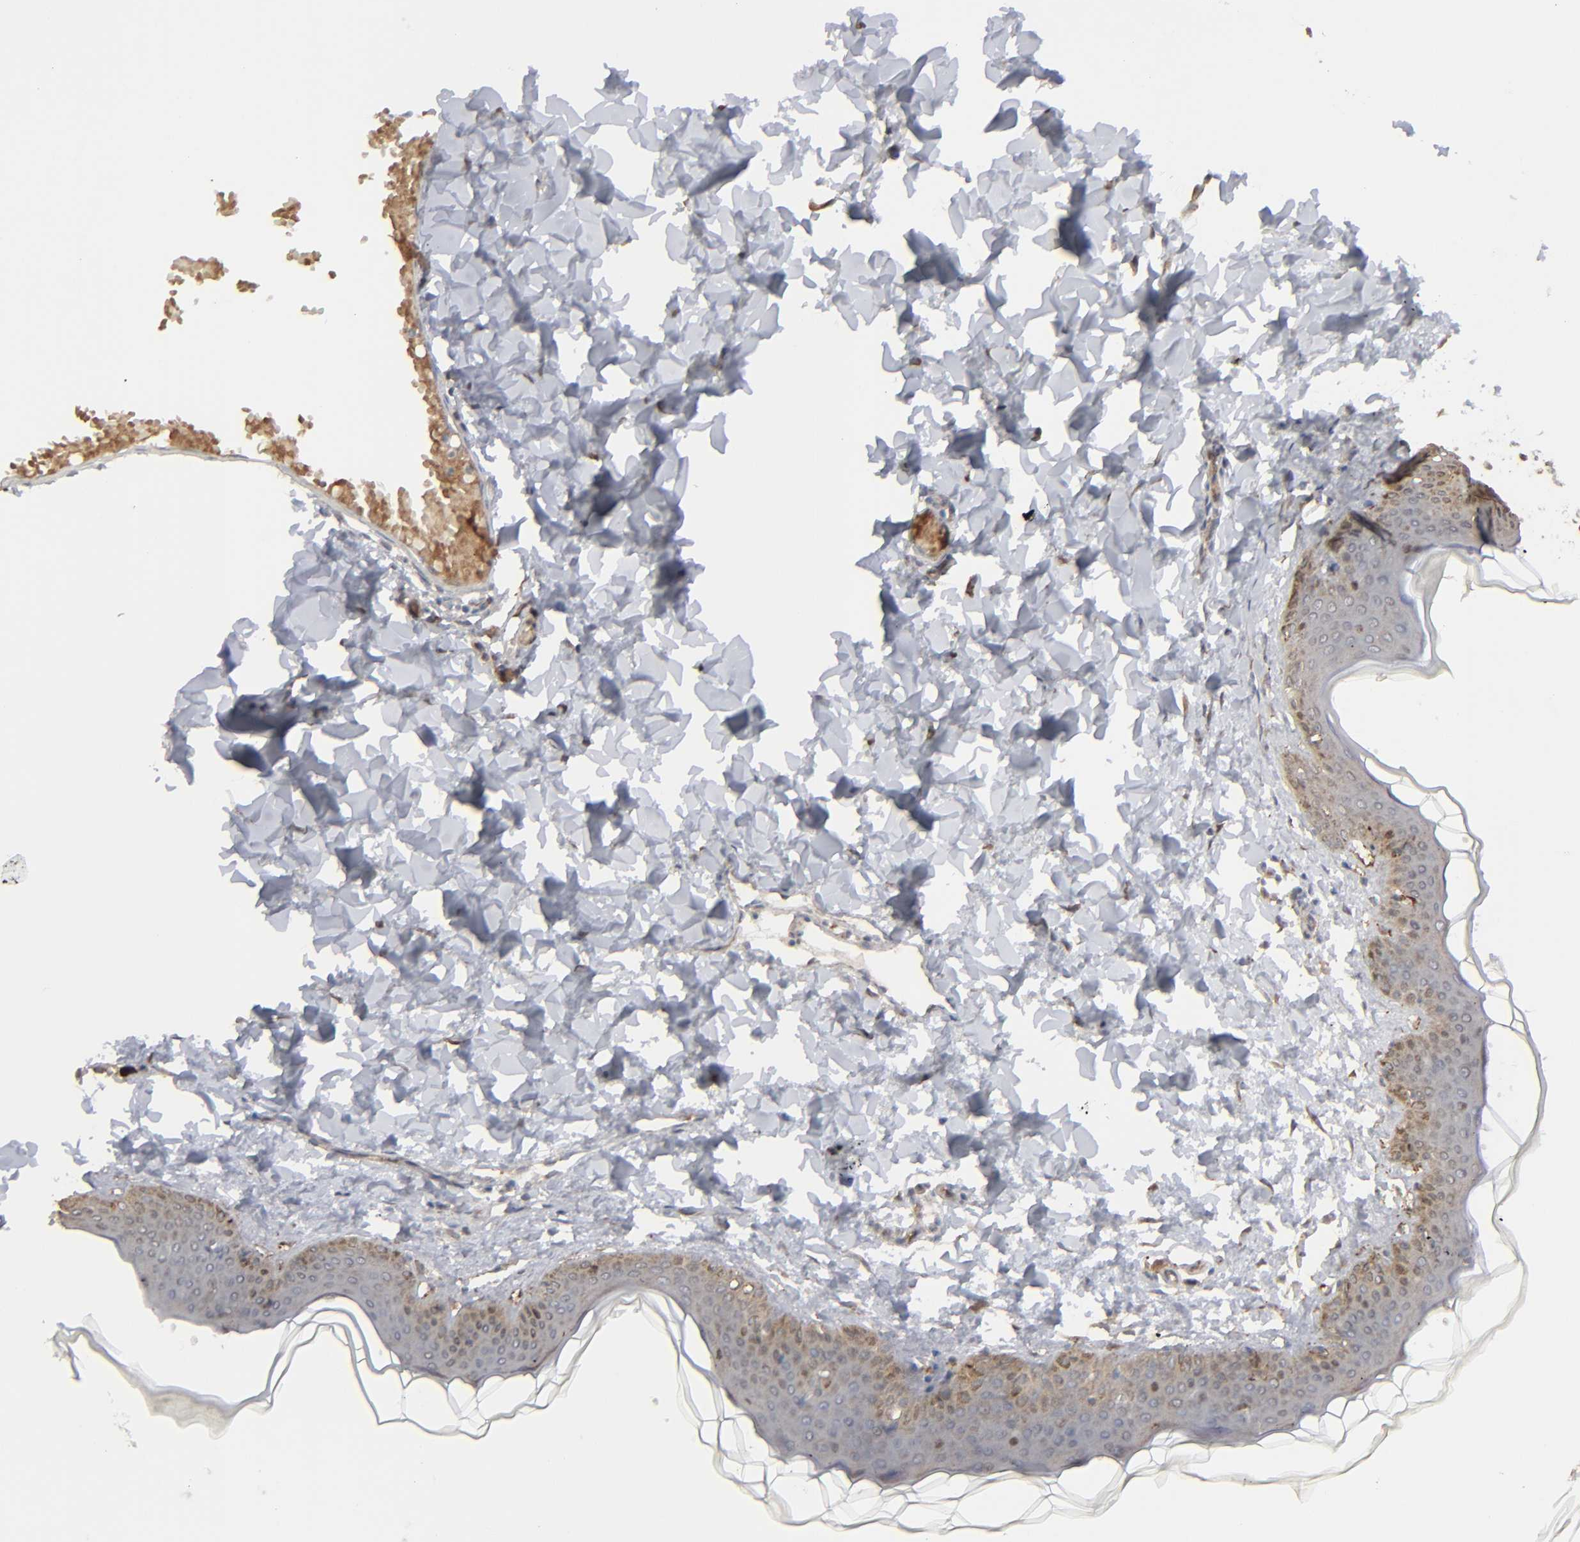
{"staining": {"intensity": "moderate", "quantity": ">75%", "location": "cytoplasmic/membranous"}, "tissue": "skin", "cell_type": "Fibroblasts", "image_type": "normal", "snomed": [{"axis": "morphology", "description": "Normal tissue, NOS"}, {"axis": "topography", "description": "Skin"}], "caption": "Benign skin was stained to show a protein in brown. There is medium levels of moderate cytoplasmic/membranous staining in about >75% of fibroblasts. The staining was performed using DAB (3,3'-diaminobenzidine), with brown indicating positive protein expression. Nuclei are stained blue with hematoxylin.", "gene": "NME1", "patient": {"sex": "female", "age": 17}}